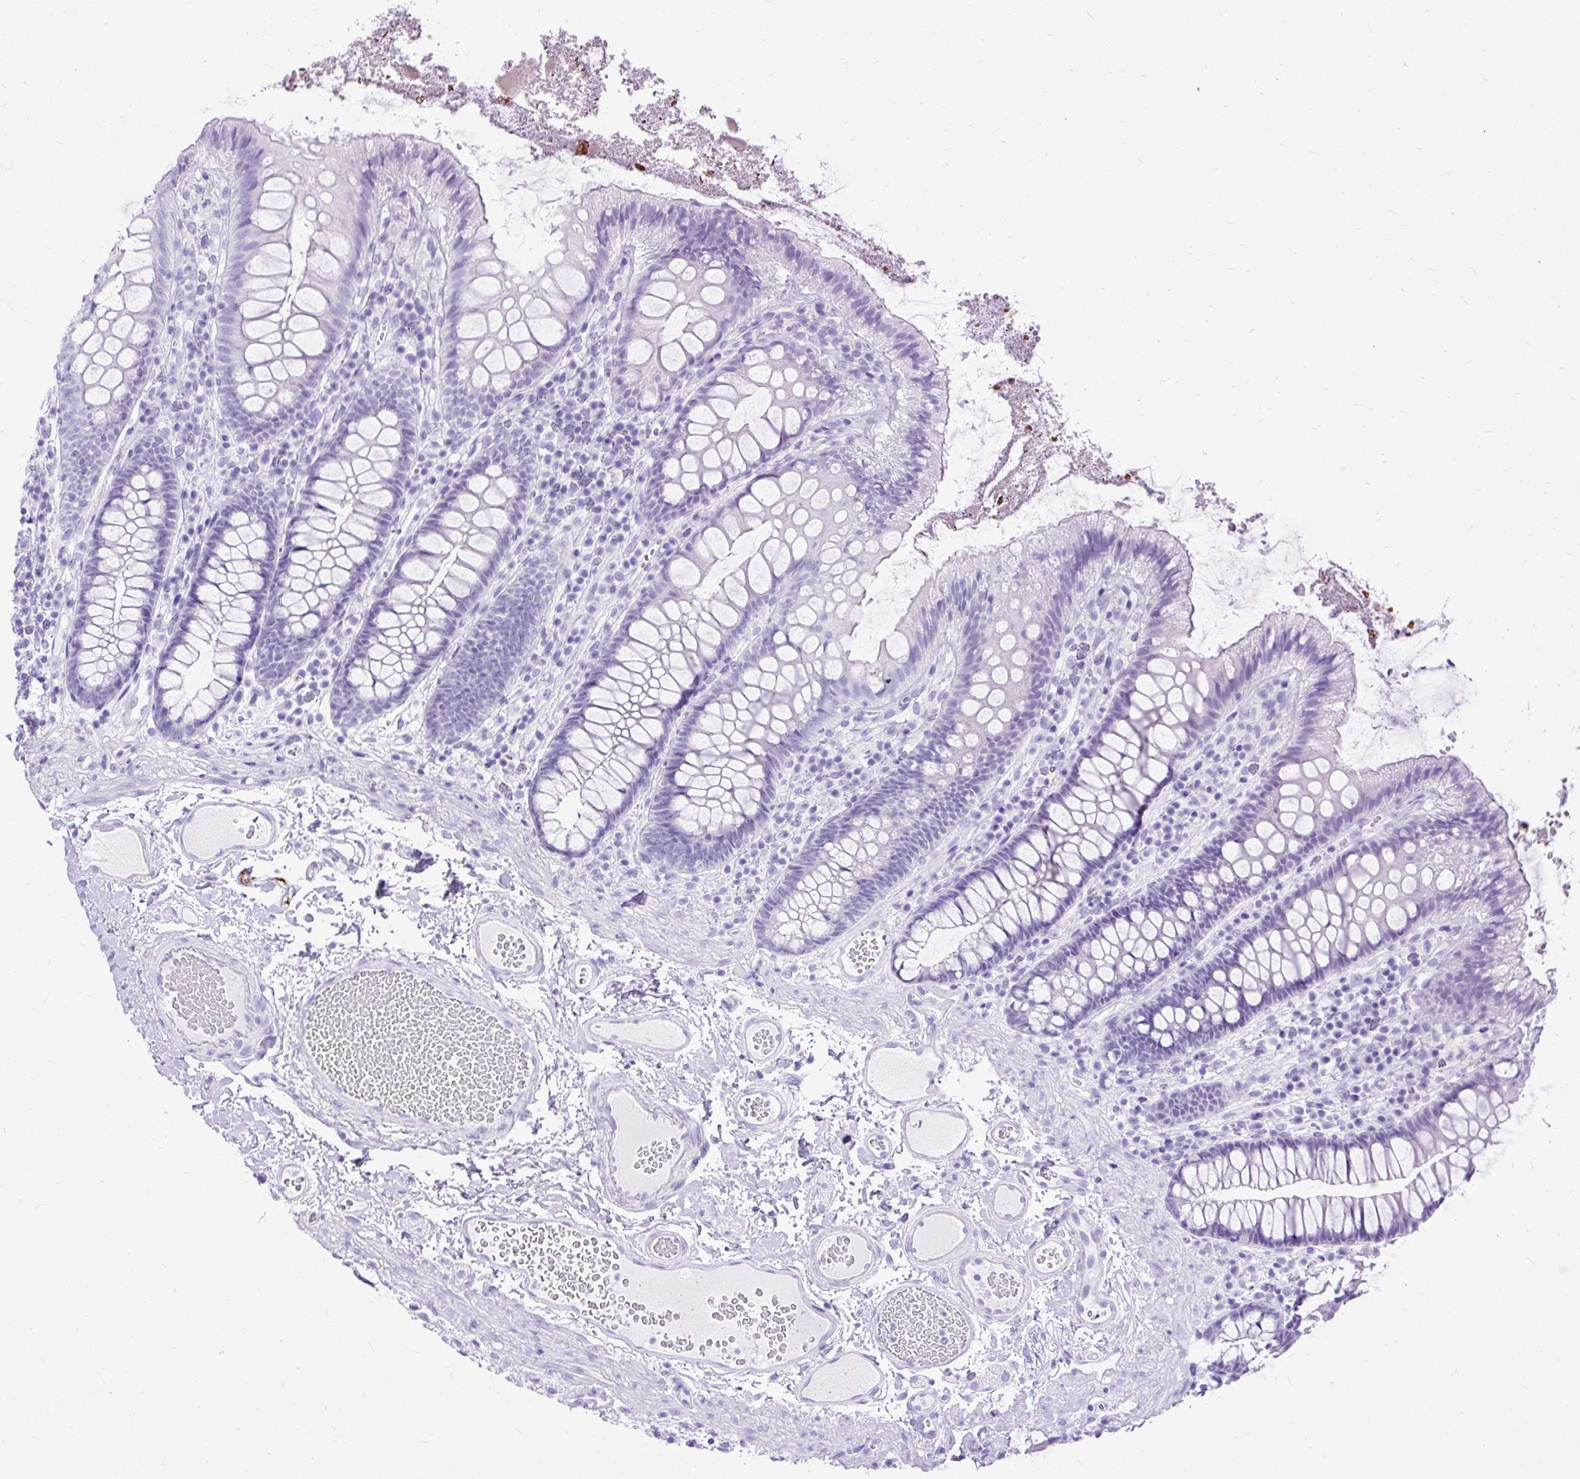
{"staining": {"intensity": "negative", "quantity": "none", "location": "none"}, "tissue": "colon", "cell_type": "Endothelial cells", "image_type": "normal", "snomed": [{"axis": "morphology", "description": "Normal tissue, NOS"}, {"axis": "topography", "description": "Colon"}], "caption": "An immunohistochemistry (IHC) photomicrograph of unremarkable colon is shown. There is no staining in endothelial cells of colon. Brightfield microscopy of immunohistochemistry stained with DAB (3,3'-diaminobenzidine) (brown) and hematoxylin (blue), captured at high magnification.", "gene": "HEY1", "patient": {"sex": "male", "age": 84}}